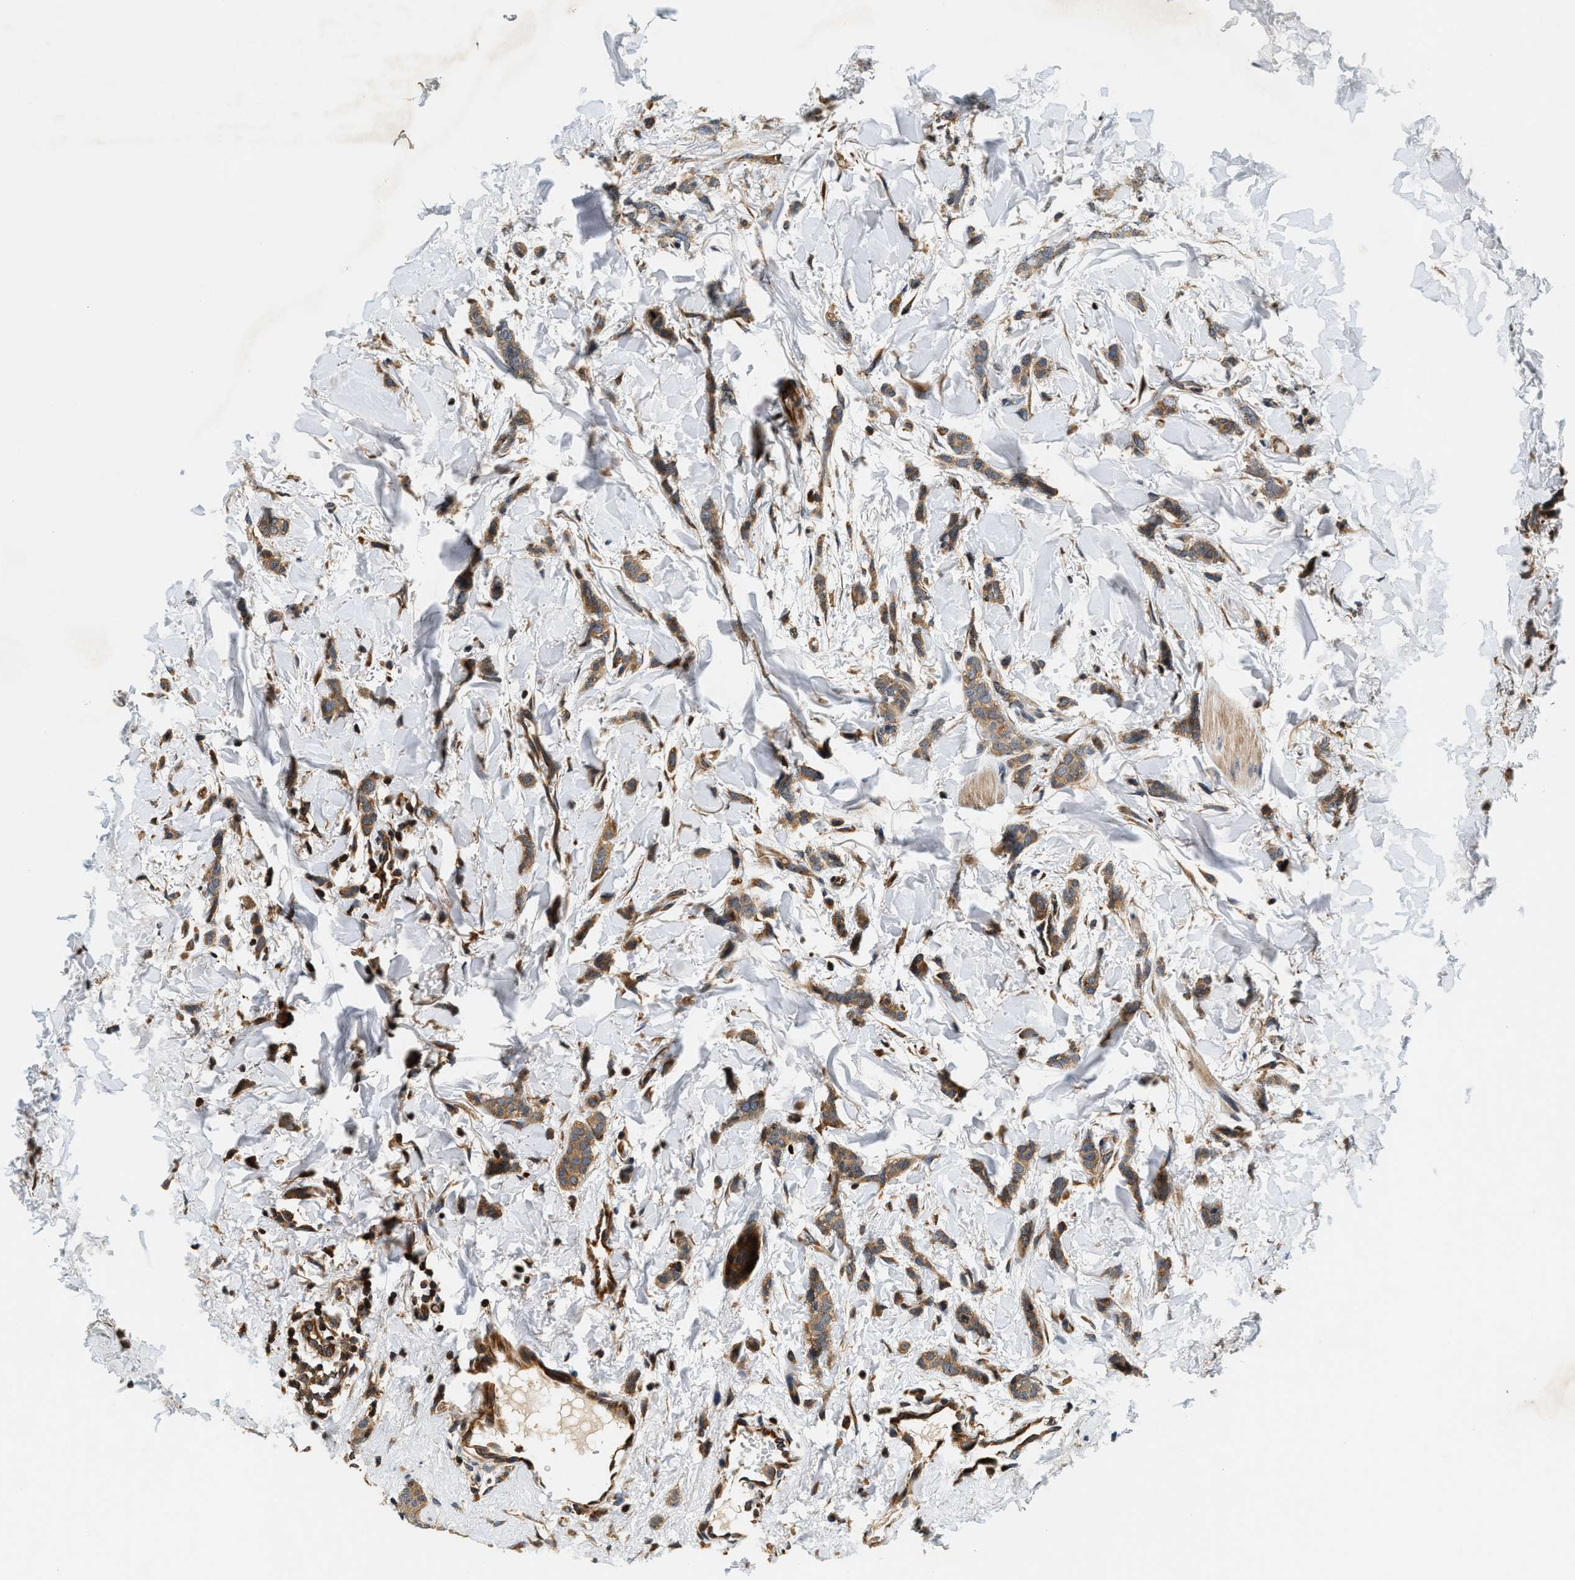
{"staining": {"intensity": "moderate", "quantity": ">75%", "location": "cytoplasmic/membranous"}, "tissue": "breast cancer", "cell_type": "Tumor cells", "image_type": "cancer", "snomed": [{"axis": "morphology", "description": "Lobular carcinoma"}, {"axis": "topography", "description": "Skin"}, {"axis": "topography", "description": "Breast"}], "caption": "The immunohistochemical stain labels moderate cytoplasmic/membranous staining in tumor cells of lobular carcinoma (breast) tissue.", "gene": "SAMD9", "patient": {"sex": "female", "age": 46}}